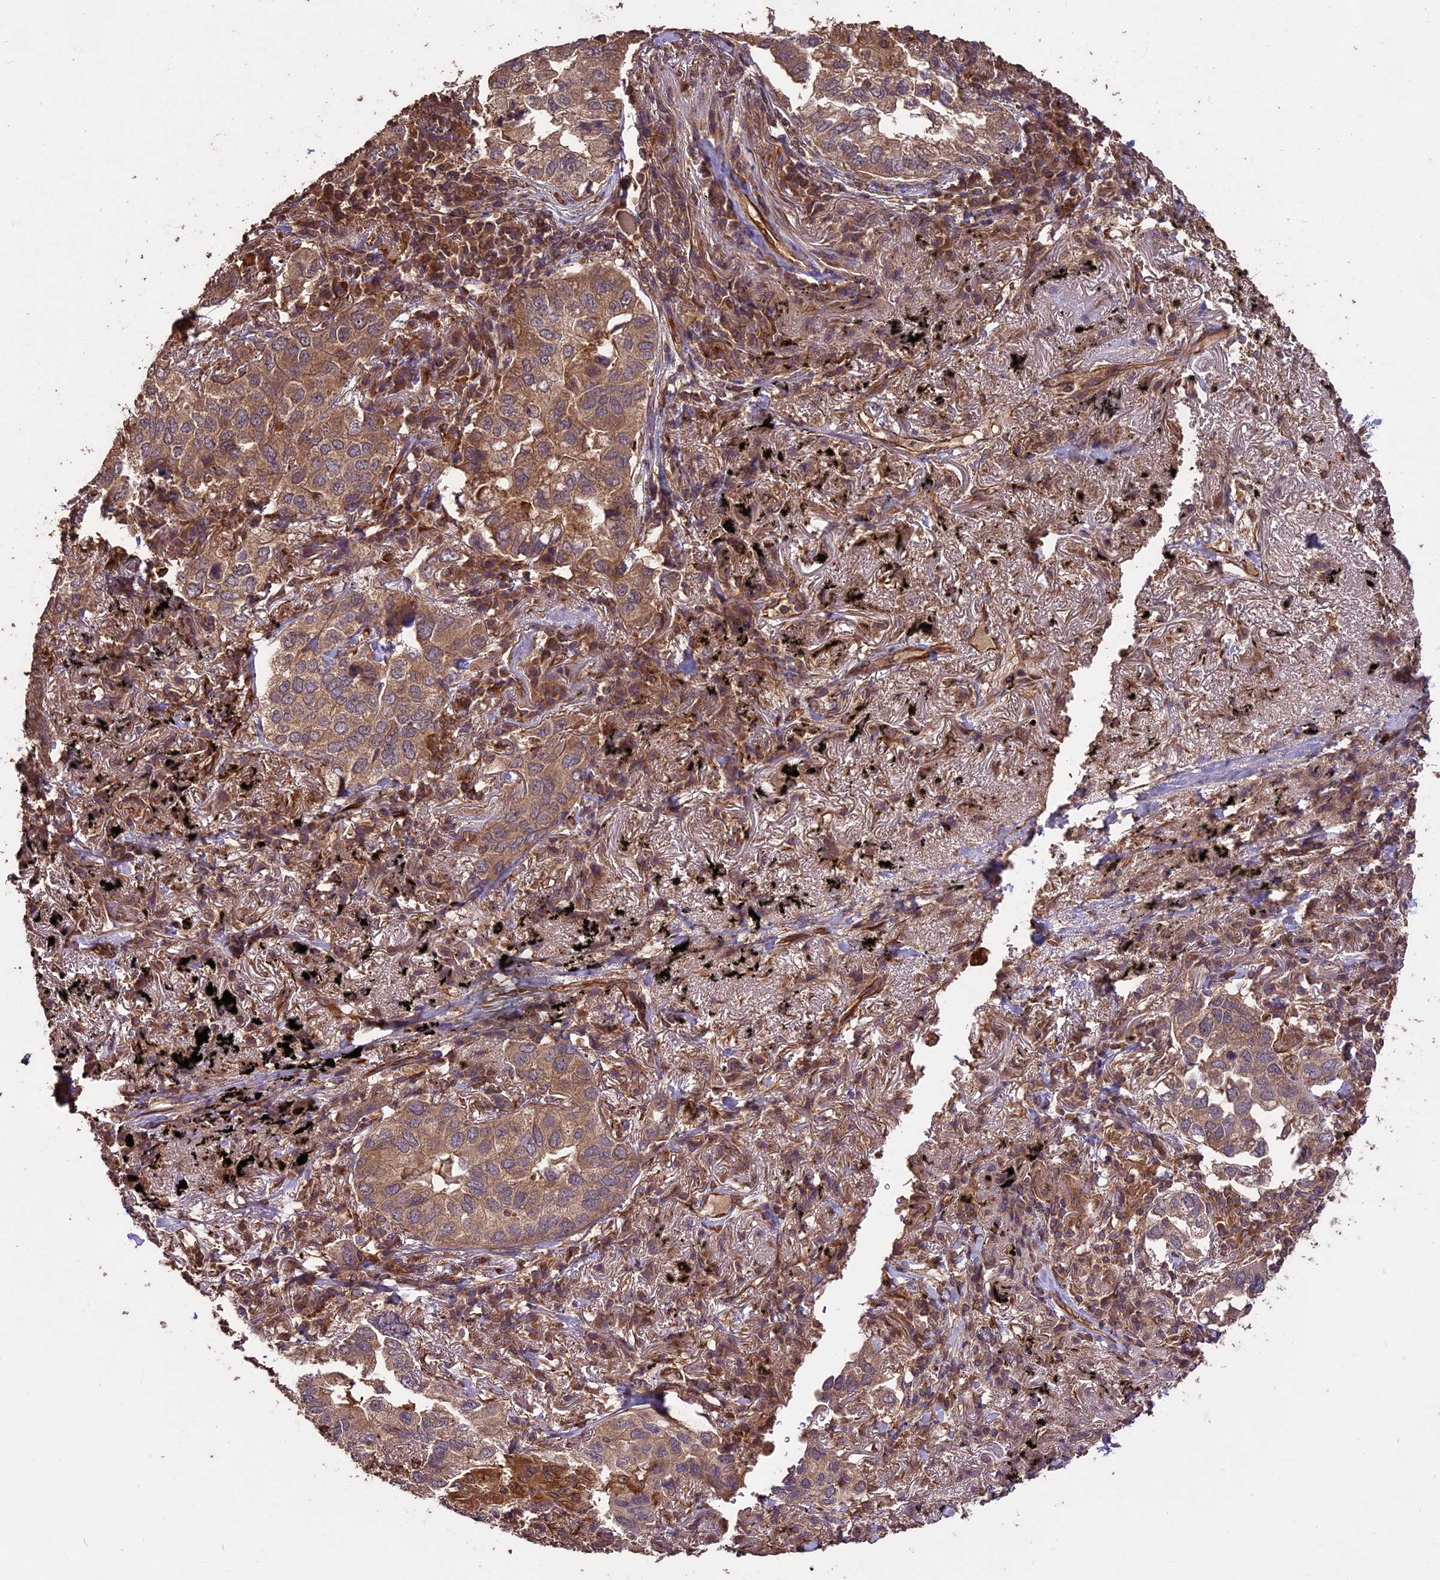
{"staining": {"intensity": "moderate", "quantity": ">75%", "location": "cytoplasmic/membranous"}, "tissue": "lung cancer", "cell_type": "Tumor cells", "image_type": "cancer", "snomed": [{"axis": "morphology", "description": "Adenocarcinoma, NOS"}, {"axis": "topography", "description": "Lung"}], "caption": "Immunohistochemistry (IHC) of human adenocarcinoma (lung) reveals medium levels of moderate cytoplasmic/membranous positivity in about >75% of tumor cells.", "gene": "TTLL10", "patient": {"sex": "male", "age": 65}}